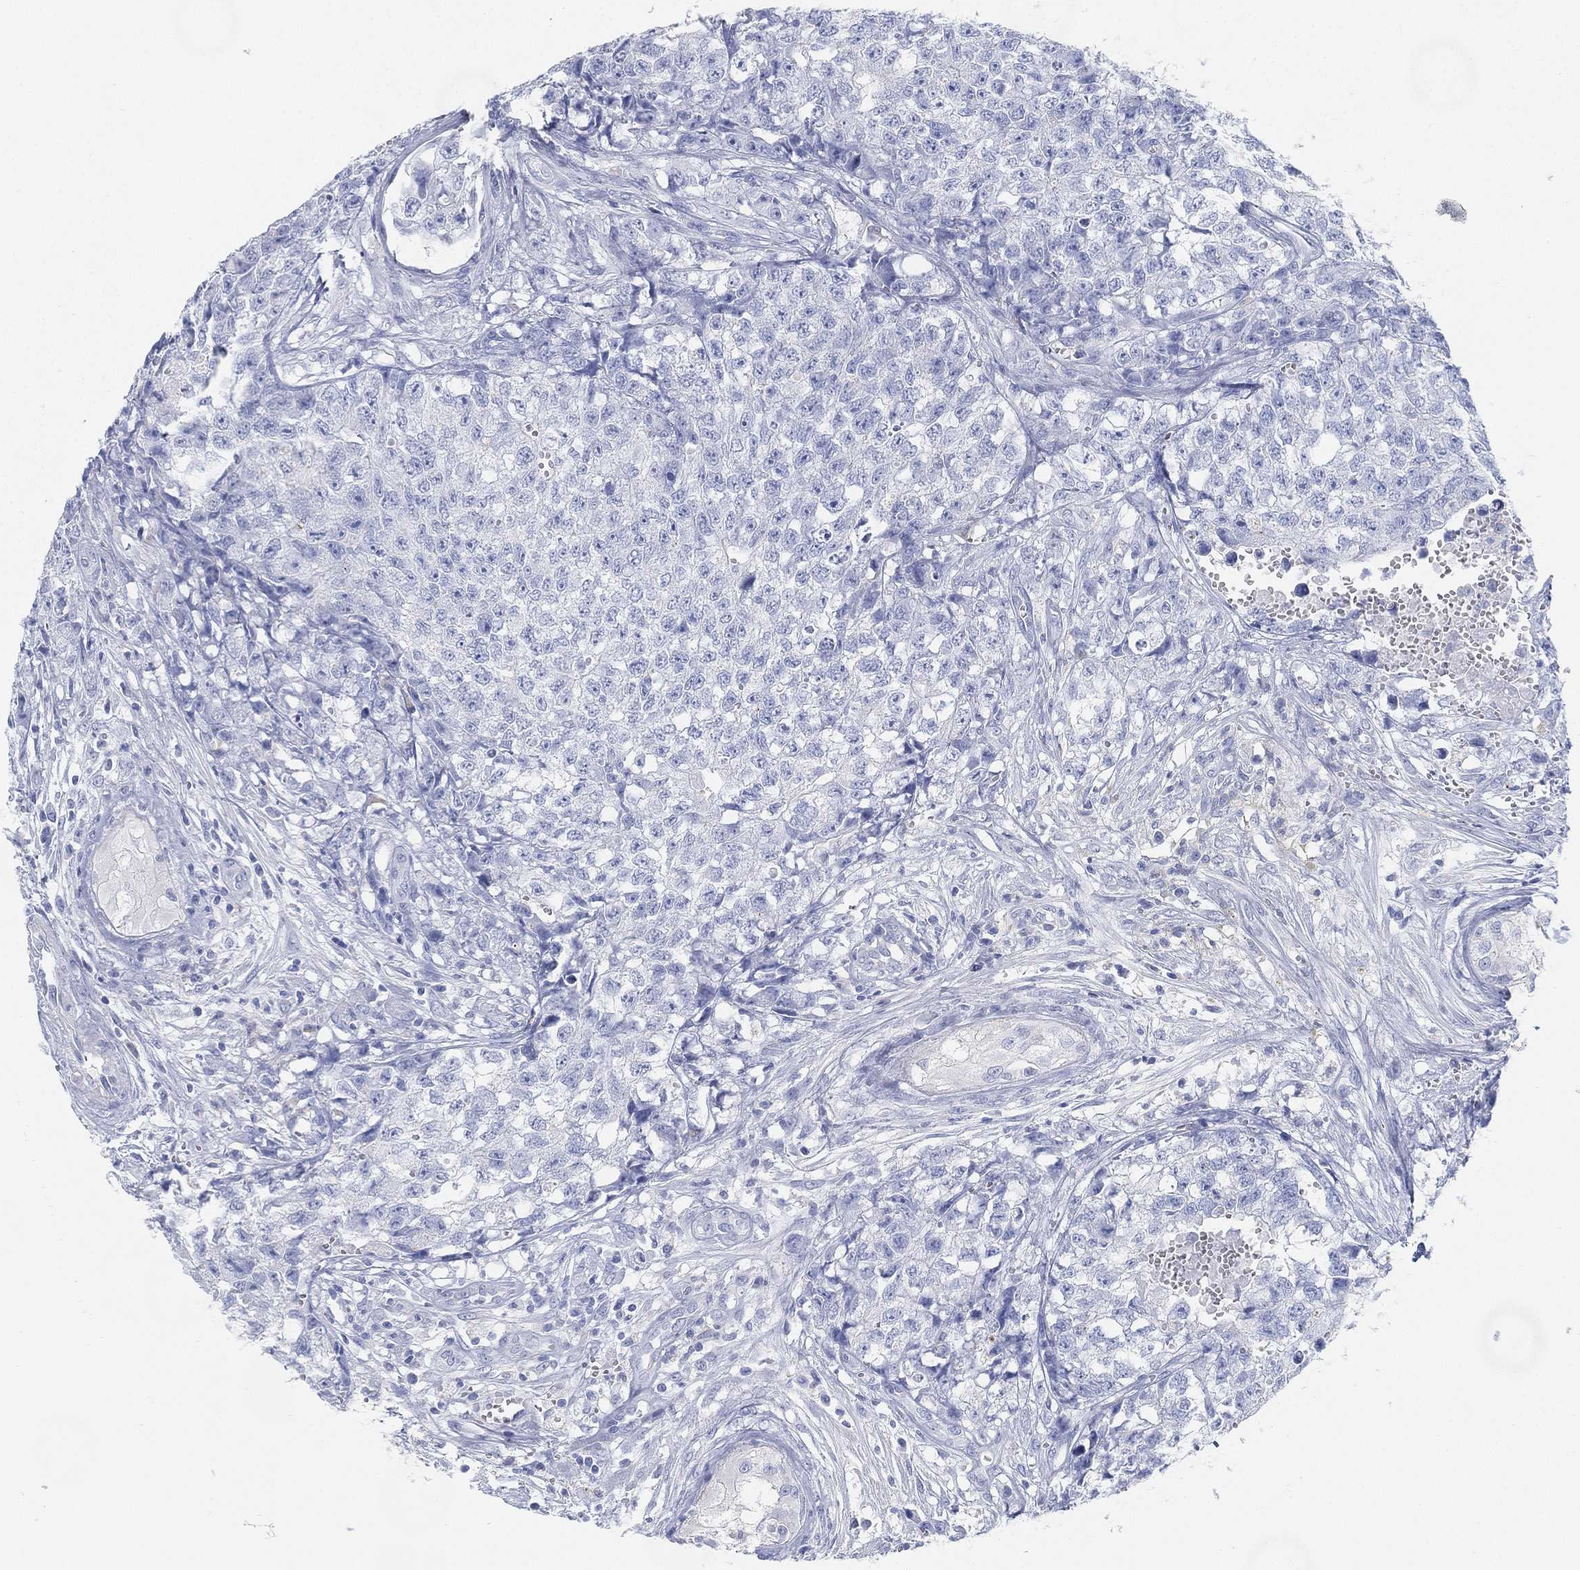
{"staining": {"intensity": "negative", "quantity": "none", "location": "none"}, "tissue": "testis cancer", "cell_type": "Tumor cells", "image_type": "cancer", "snomed": [{"axis": "morphology", "description": "Seminoma, NOS"}, {"axis": "morphology", "description": "Carcinoma, Embryonal, NOS"}, {"axis": "topography", "description": "Testis"}], "caption": "An IHC micrograph of testis cancer is shown. There is no staining in tumor cells of testis cancer. (Immunohistochemistry, brightfield microscopy, high magnification).", "gene": "GPR61", "patient": {"sex": "male", "age": 22}}